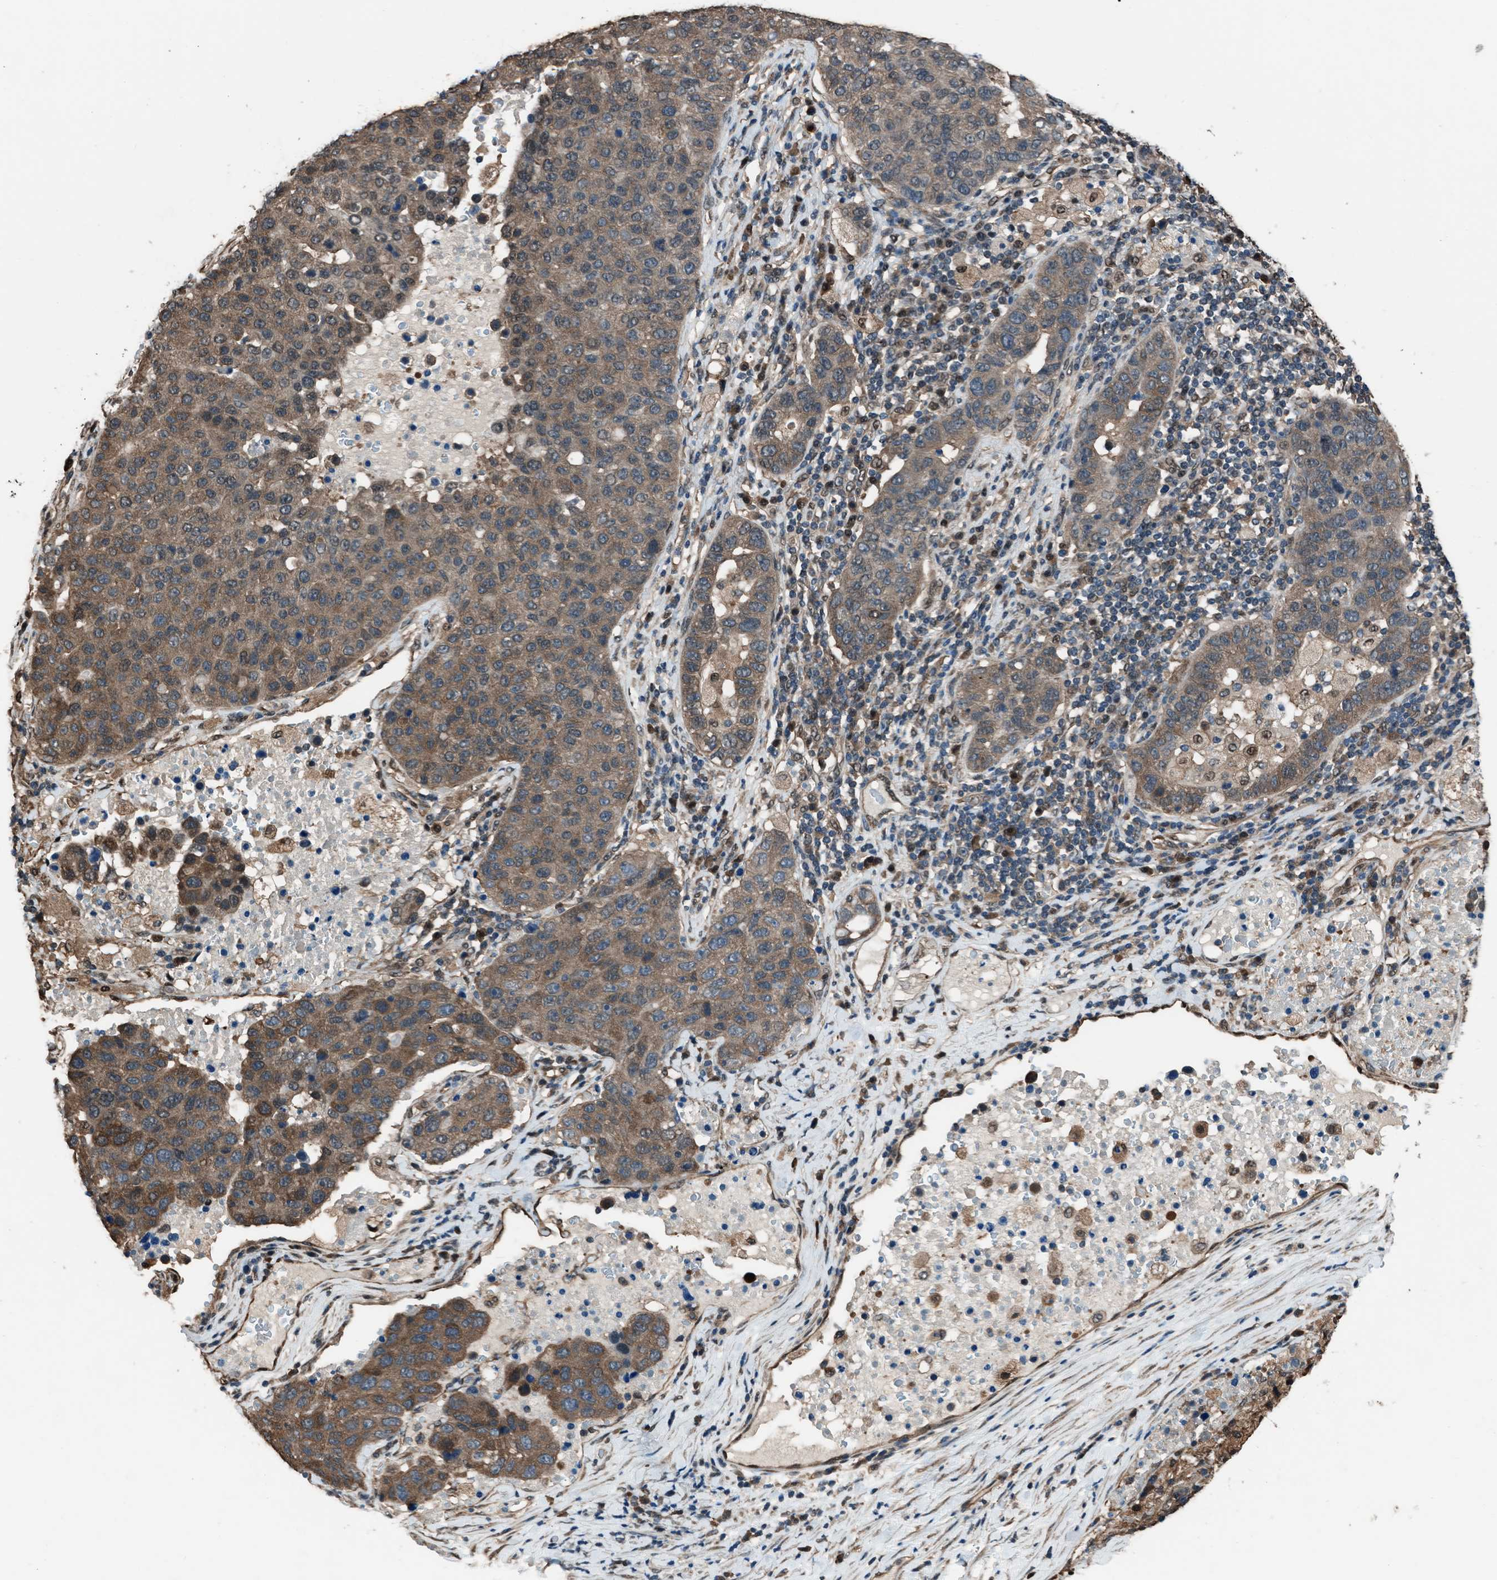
{"staining": {"intensity": "moderate", "quantity": ">75%", "location": "cytoplasmic/membranous"}, "tissue": "pancreatic cancer", "cell_type": "Tumor cells", "image_type": "cancer", "snomed": [{"axis": "morphology", "description": "Adenocarcinoma, NOS"}, {"axis": "topography", "description": "Pancreas"}], "caption": "Protein staining exhibits moderate cytoplasmic/membranous staining in approximately >75% of tumor cells in pancreatic cancer. The staining was performed using DAB (3,3'-diaminobenzidine) to visualize the protein expression in brown, while the nuclei were stained in blue with hematoxylin (Magnification: 20x).", "gene": "YWHAG", "patient": {"sex": "female", "age": 61}}